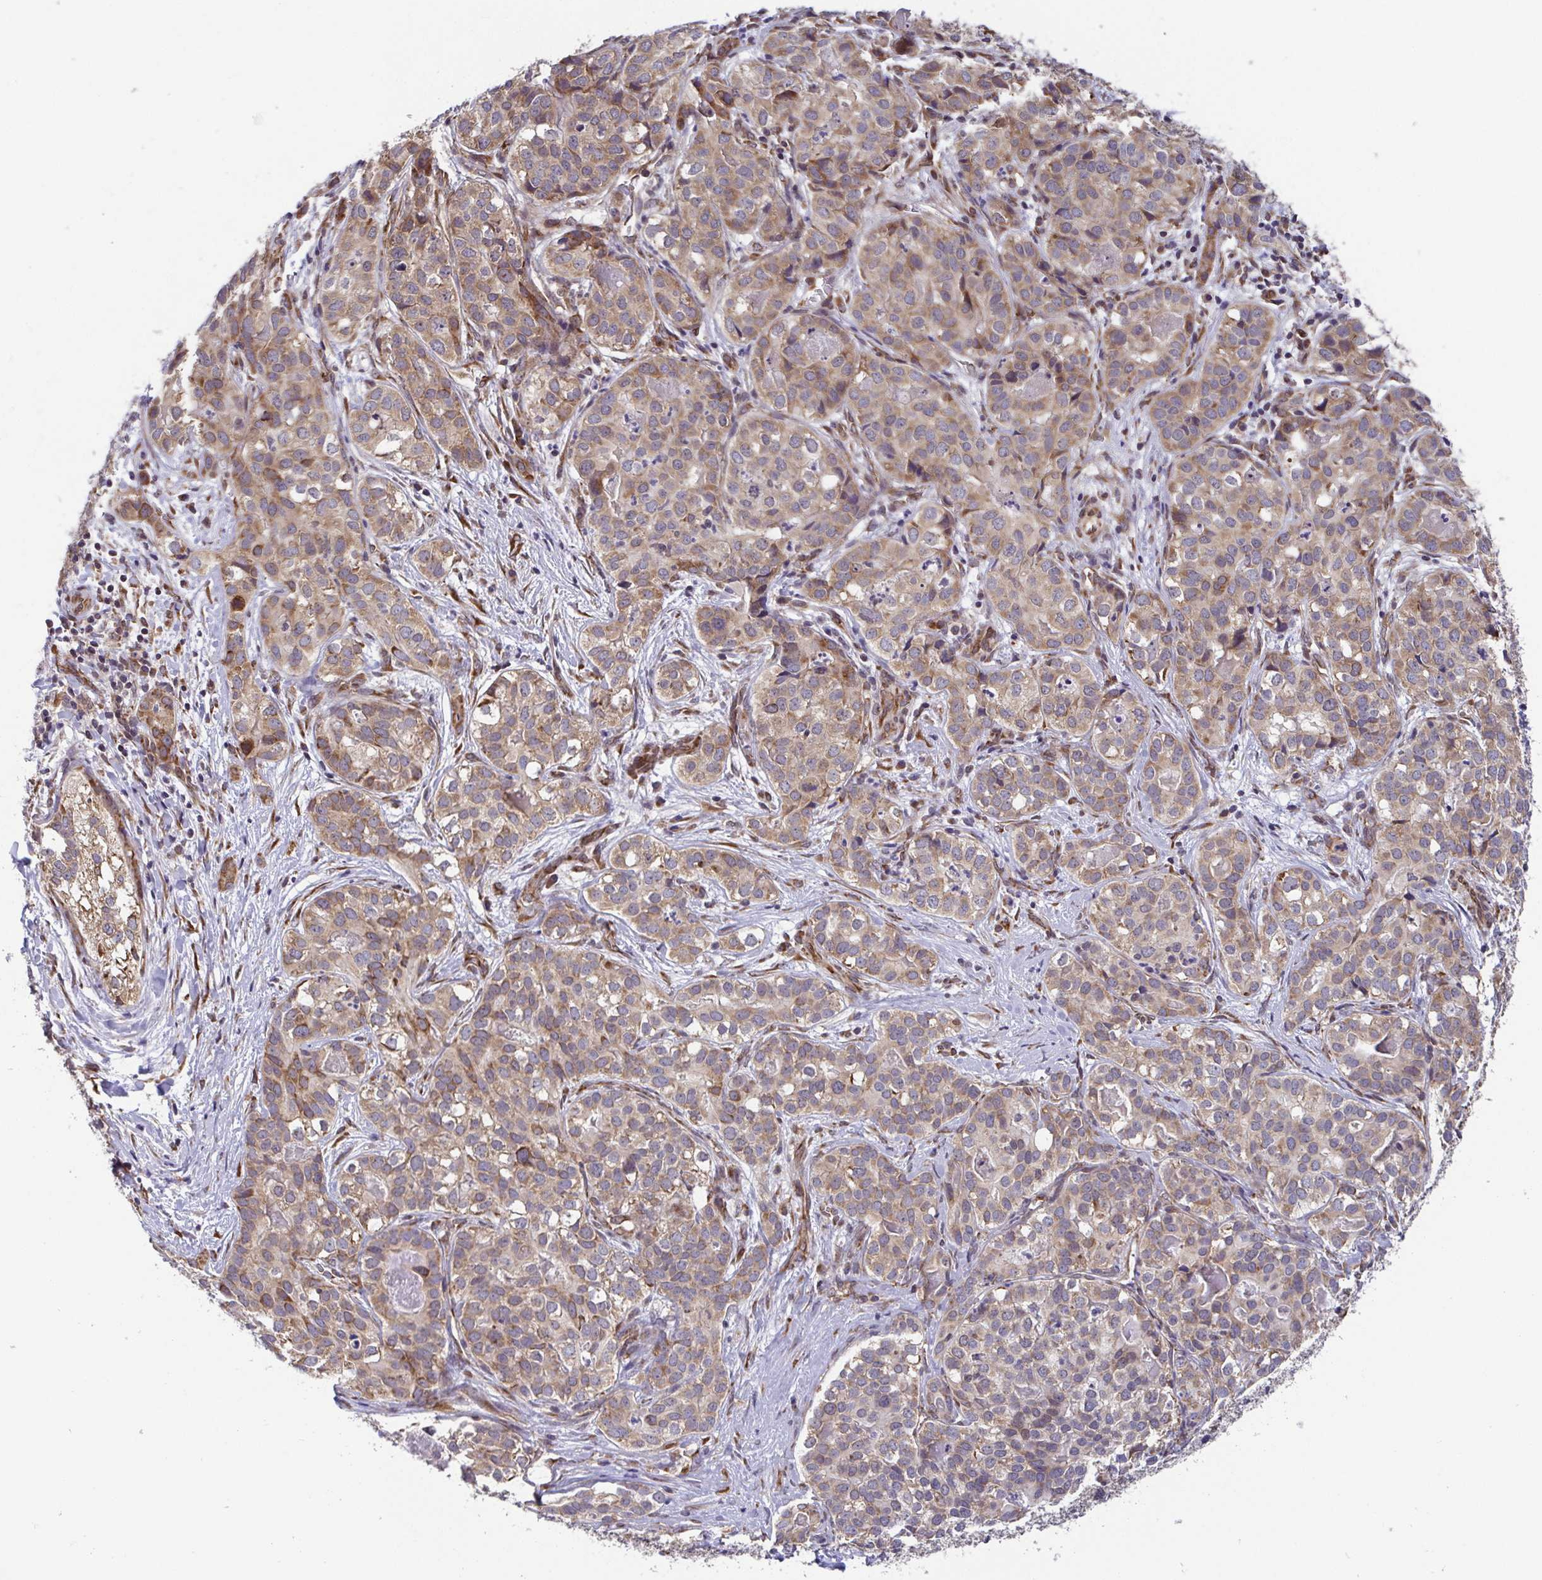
{"staining": {"intensity": "moderate", "quantity": ">75%", "location": "cytoplasmic/membranous"}, "tissue": "liver cancer", "cell_type": "Tumor cells", "image_type": "cancer", "snomed": [{"axis": "morphology", "description": "Cholangiocarcinoma"}, {"axis": "topography", "description": "Liver"}], "caption": "Protein expression analysis of liver cholangiocarcinoma reveals moderate cytoplasmic/membranous positivity in approximately >75% of tumor cells.", "gene": "ATP5MJ", "patient": {"sex": "male", "age": 56}}